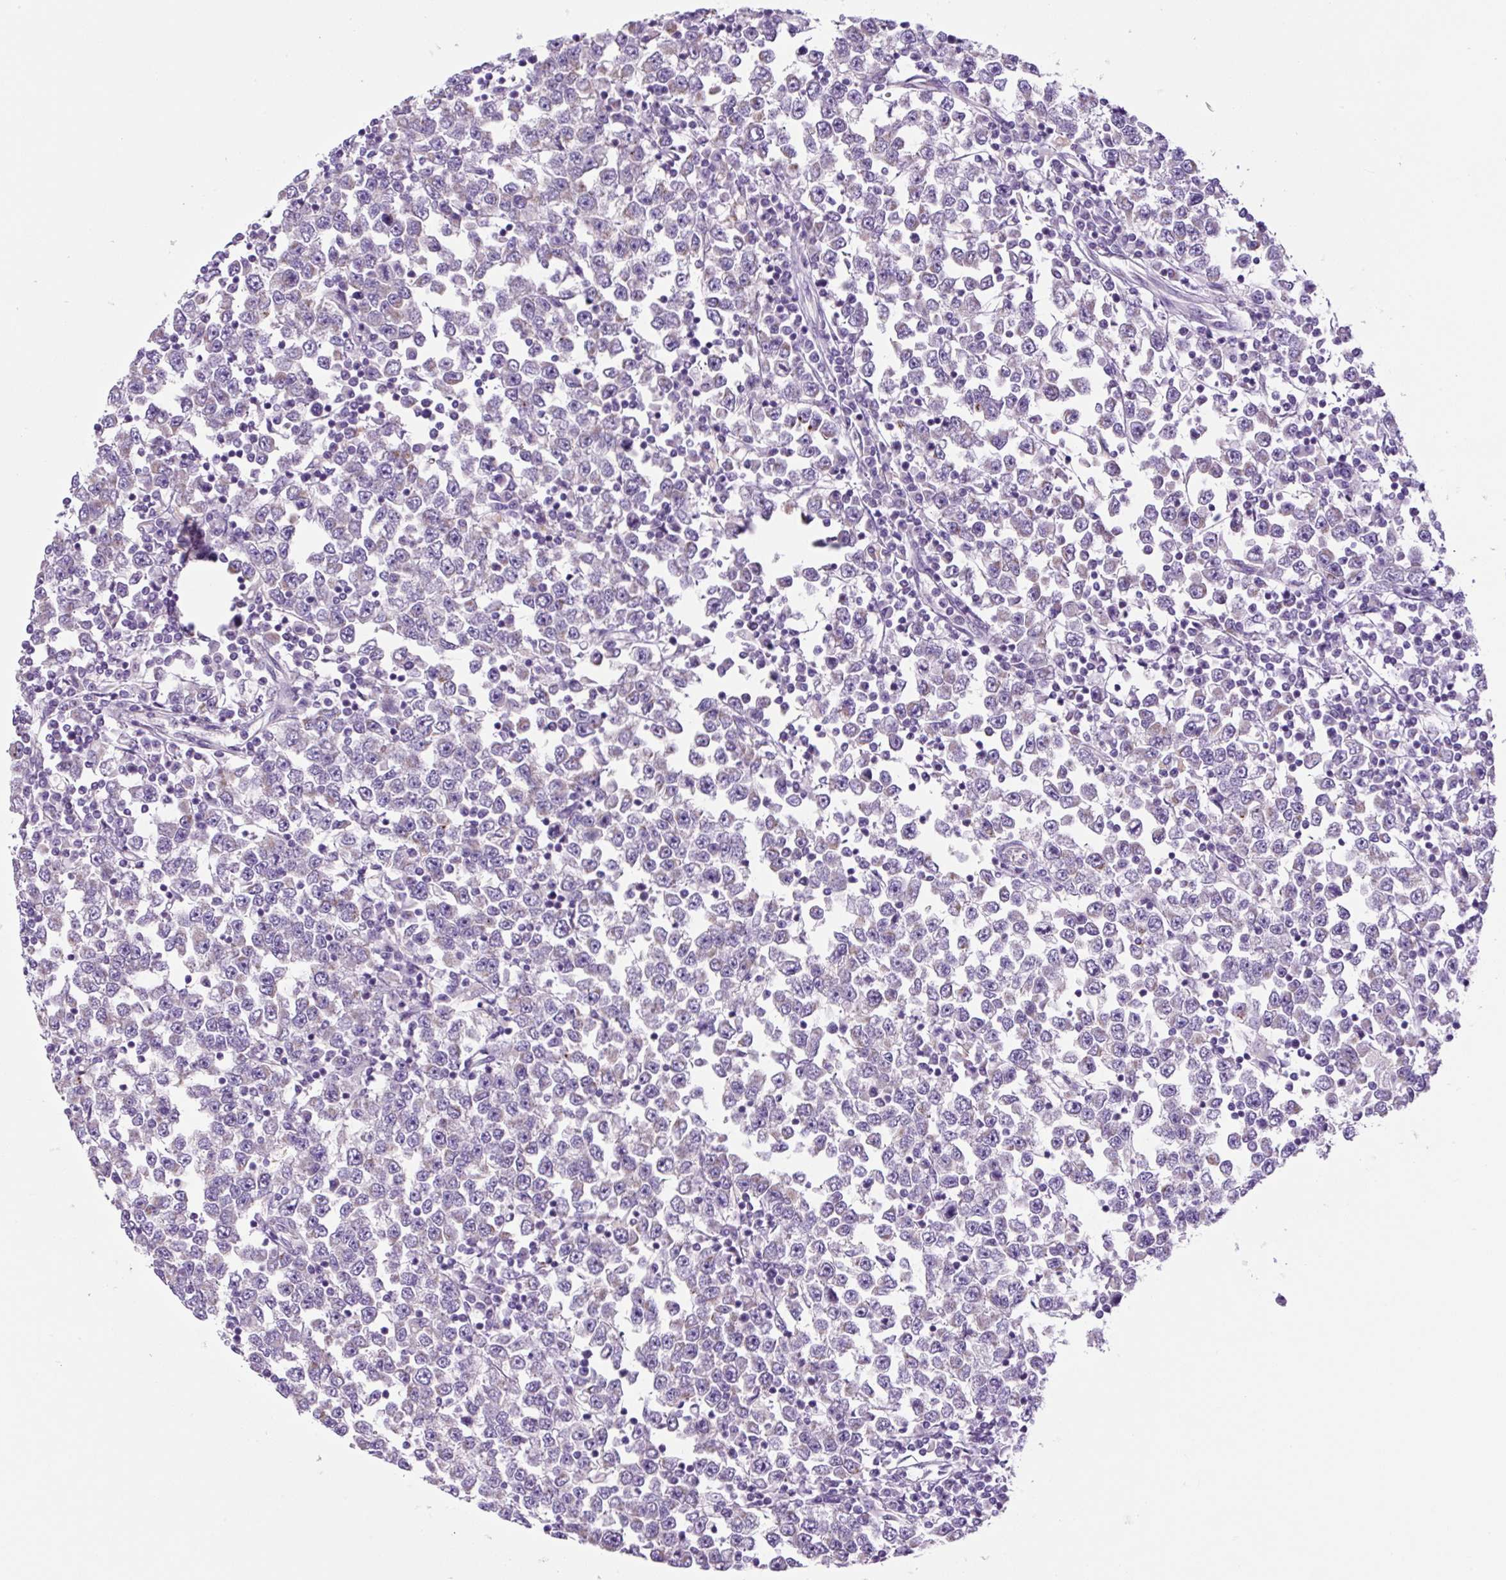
{"staining": {"intensity": "negative", "quantity": "none", "location": "none"}, "tissue": "testis cancer", "cell_type": "Tumor cells", "image_type": "cancer", "snomed": [{"axis": "morphology", "description": "Seminoma, NOS"}, {"axis": "topography", "description": "Testis"}], "caption": "A histopathology image of human seminoma (testis) is negative for staining in tumor cells.", "gene": "GORASP1", "patient": {"sex": "male", "age": 65}}